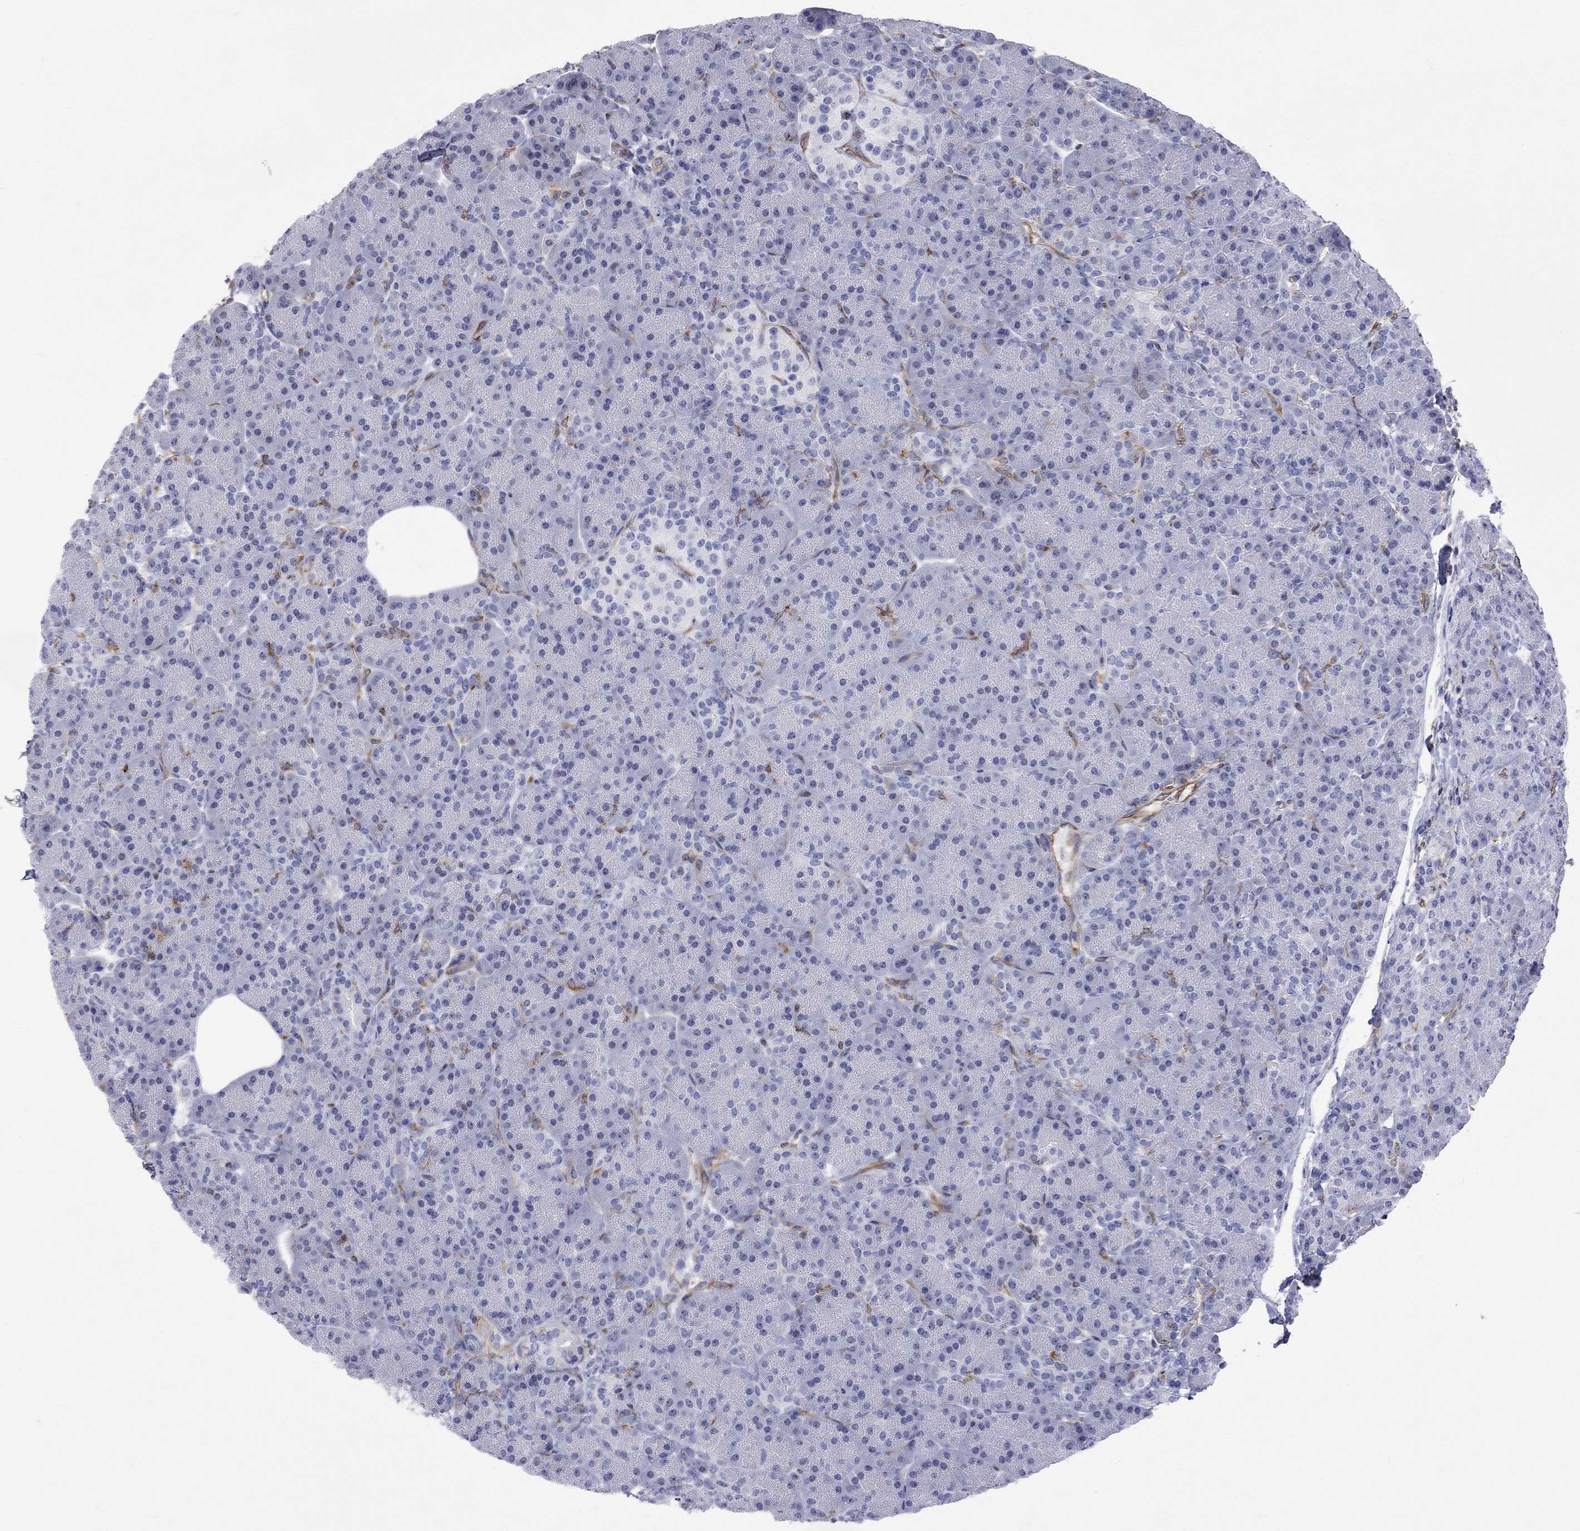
{"staining": {"intensity": "negative", "quantity": "none", "location": "none"}, "tissue": "pancreas", "cell_type": "Exocrine glandular cells", "image_type": "normal", "snomed": [{"axis": "morphology", "description": "Normal tissue, NOS"}, {"axis": "topography", "description": "Pancreas"}], "caption": "Pancreas stained for a protein using IHC shows no staining exocrine glandular cells.", "gene": "ABI3", "patient": {"sex": "female", "age": 63}}